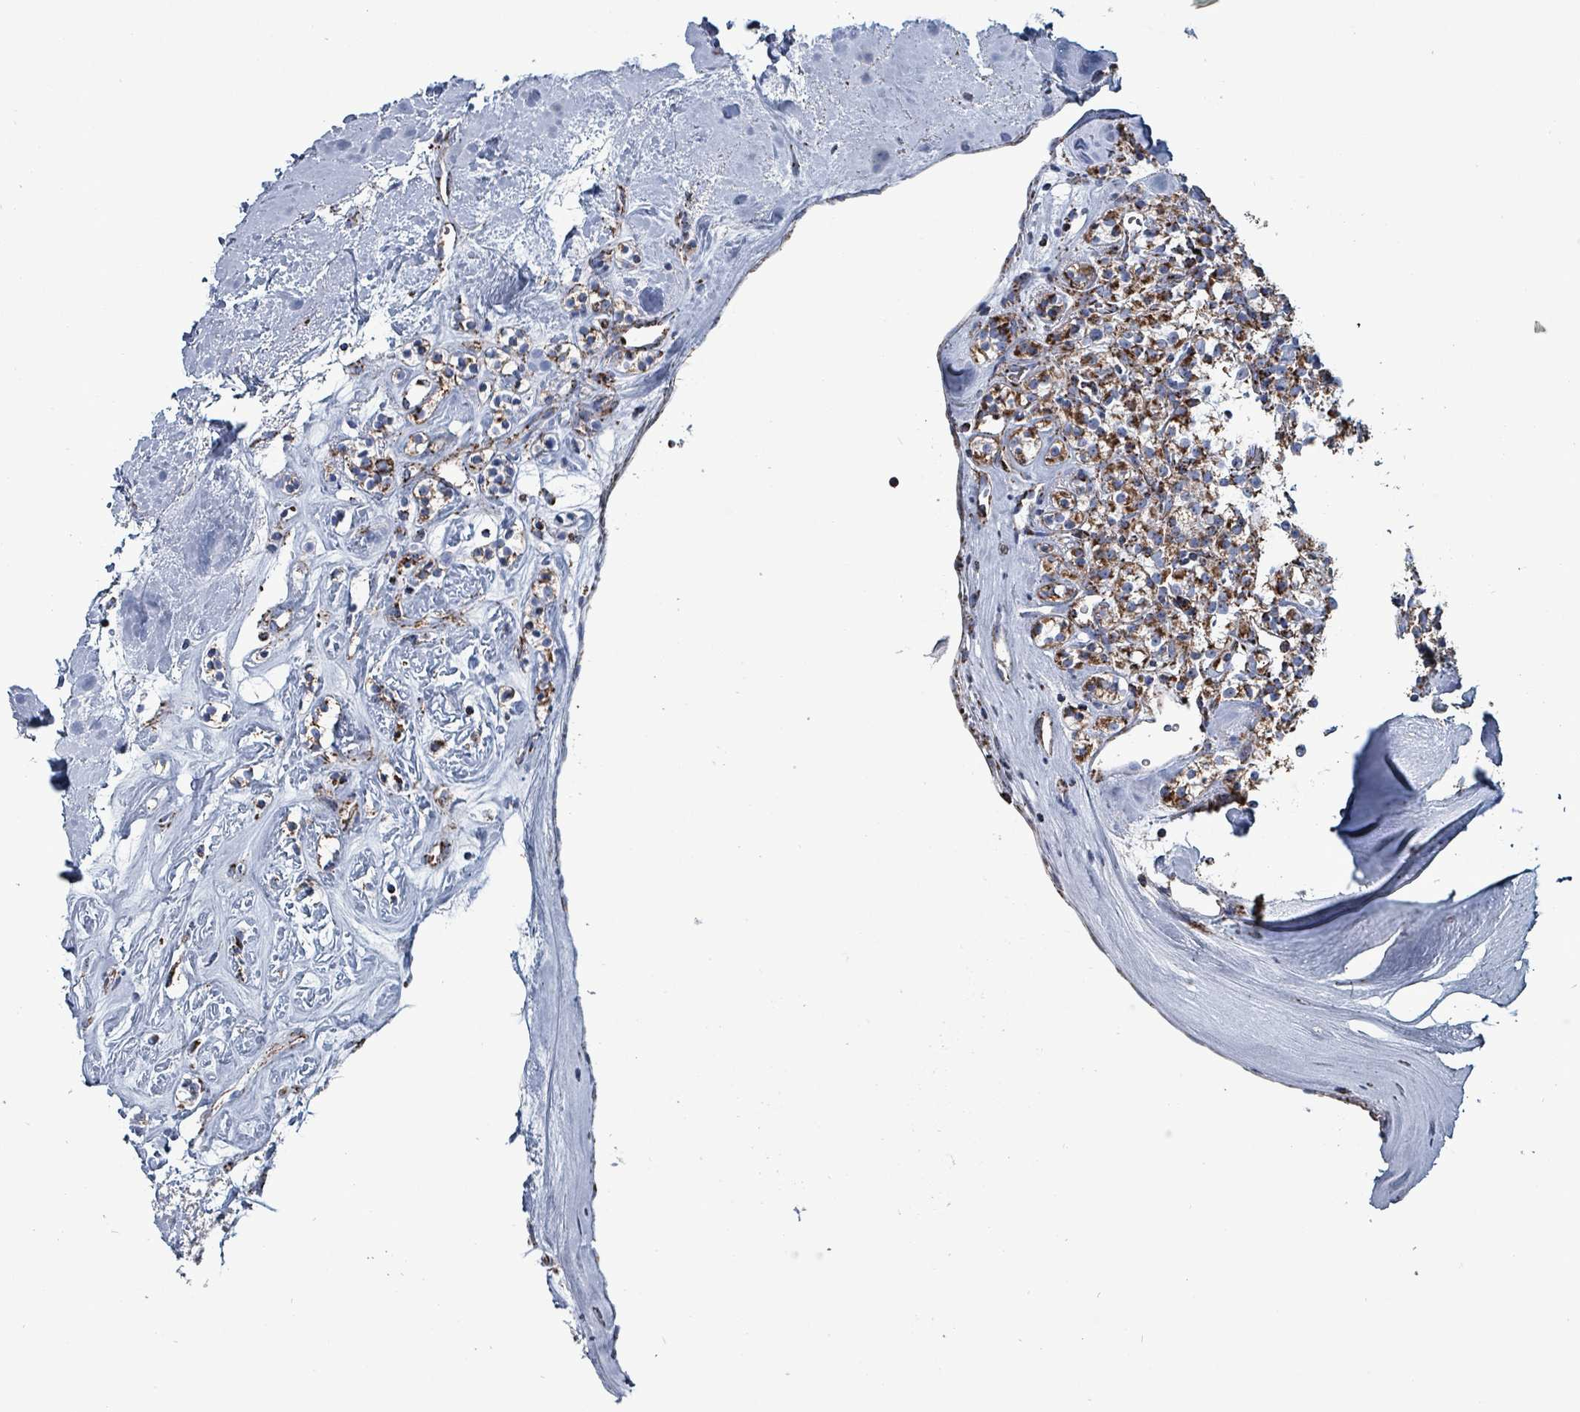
{"staining": {"intensity": "moderate", "quantity": ">75%", "location": "cytoplasmic/membranous"}, "tissue": "renal cancer", "cell_type": "Tumor cells", "image_type": "cancer", "snomed": [{"axis": "morphology", "description": "Adenocarcinoma, NOS"}, {"axis": "topography", "description": "Kidney"}], "caption": "Protein staining of adenocarcinoma (renal) tissue exhibits moderate cytoplasmic/membranous expression in about >75% of tumor cells. Immunohistochemistry stains the protein of interest in brown and the nuclei are stained blue.", "gene": "IDH3B", "patient": {"sex": "male", "age": 77}}